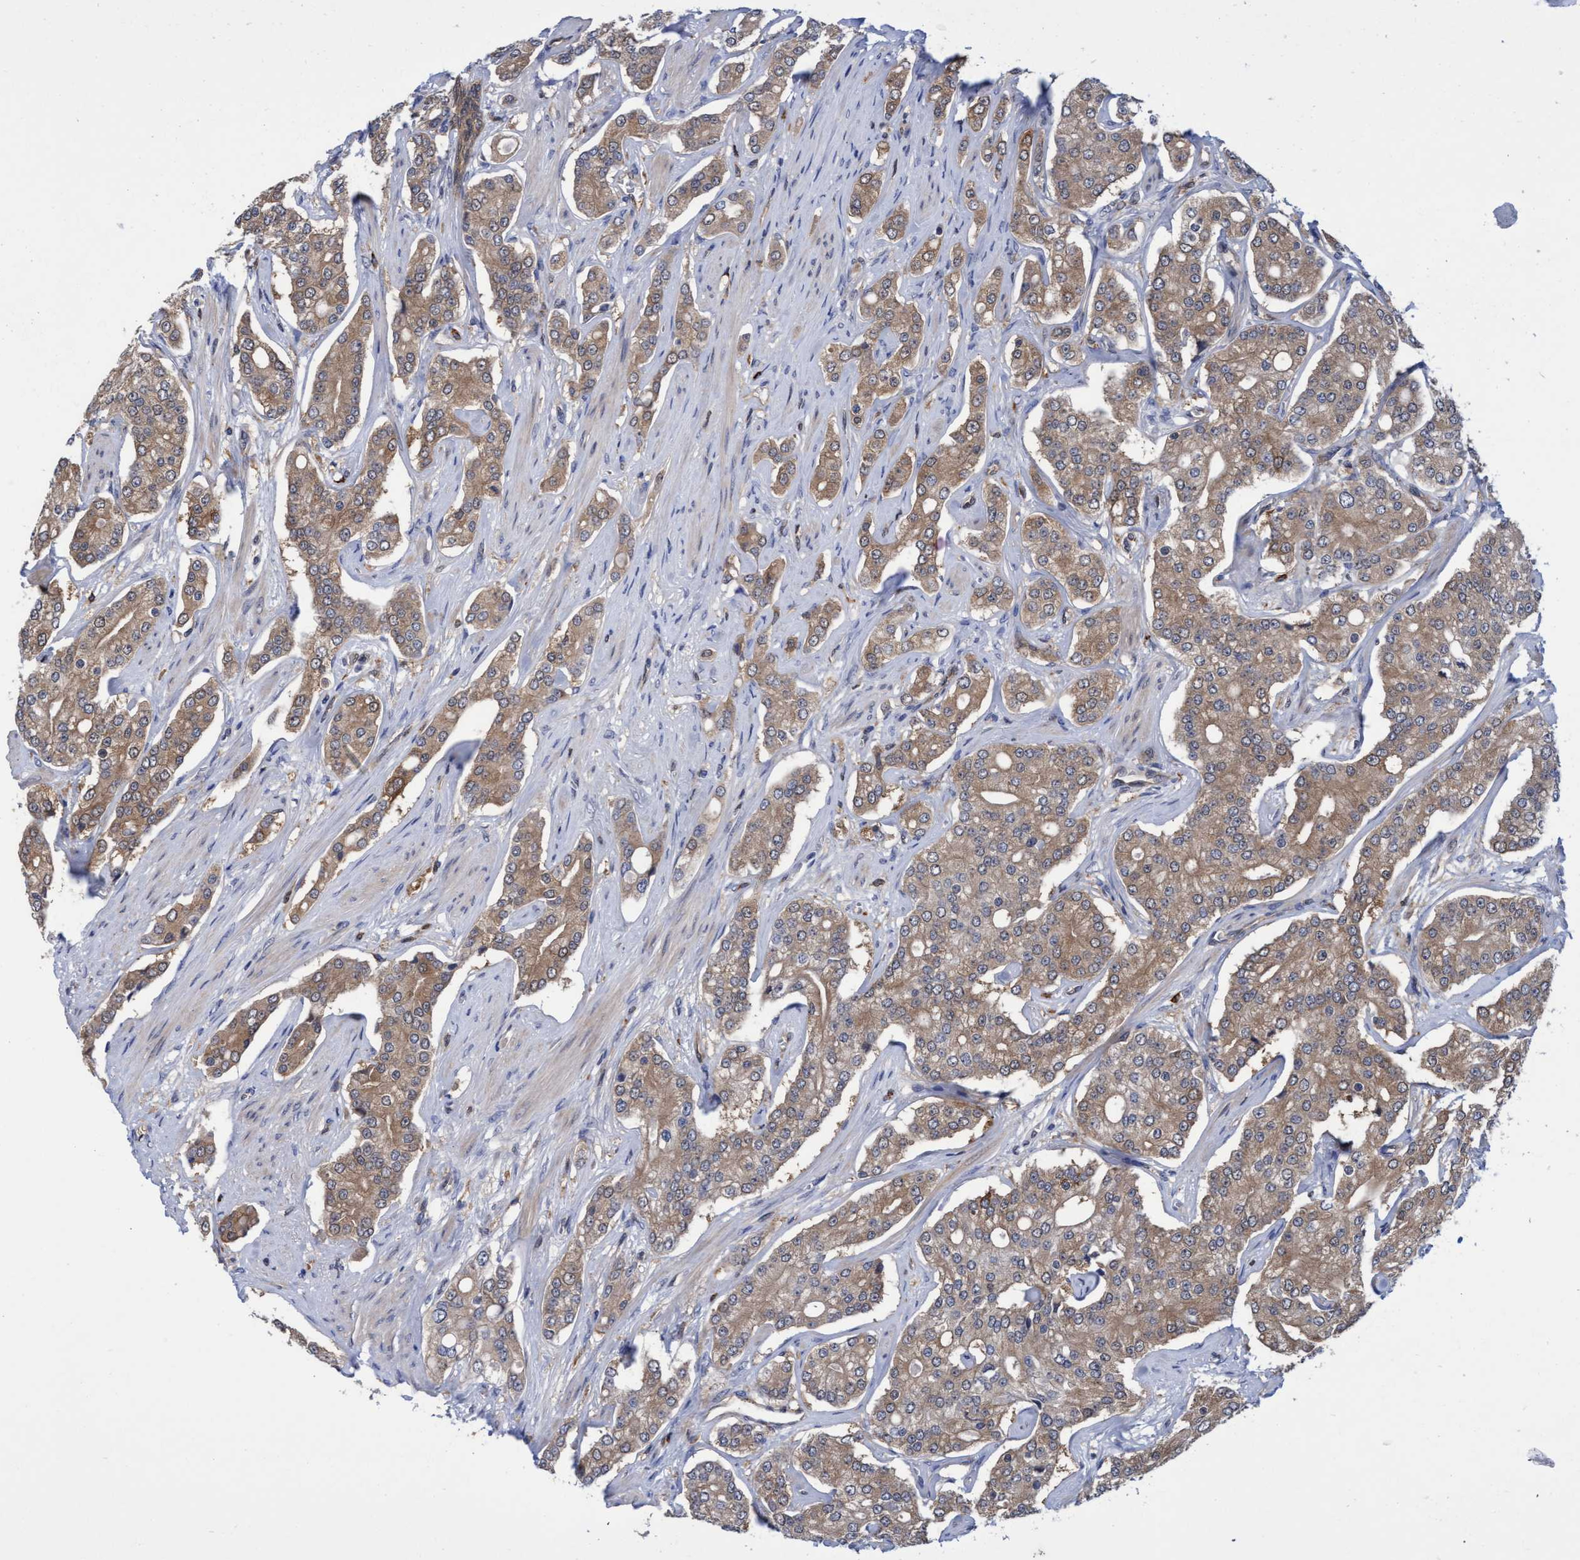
{"staining": {"intensity": "moderate", "quantity": ">75%", "location": "cytoplasmic/membranous"}, "tissue": "prostate cancer", "cell_type": "Tumor cells", "image_type": "cancer", "snomed": [{"axis": "morphology", "description": "Adenocarcinoma, High grade"}, {"axis": "topography", "description": "Prostate"}], "caption": "Immunohistochemical staining of human prostate cancer (high-grade adenocarcinoma) shows medium levels of moderate cytoplasmic/membranous protein expression in about >75% of tumor cells.", "gene": "PNPO", "patient": {"sex": "male", "age": 71}}